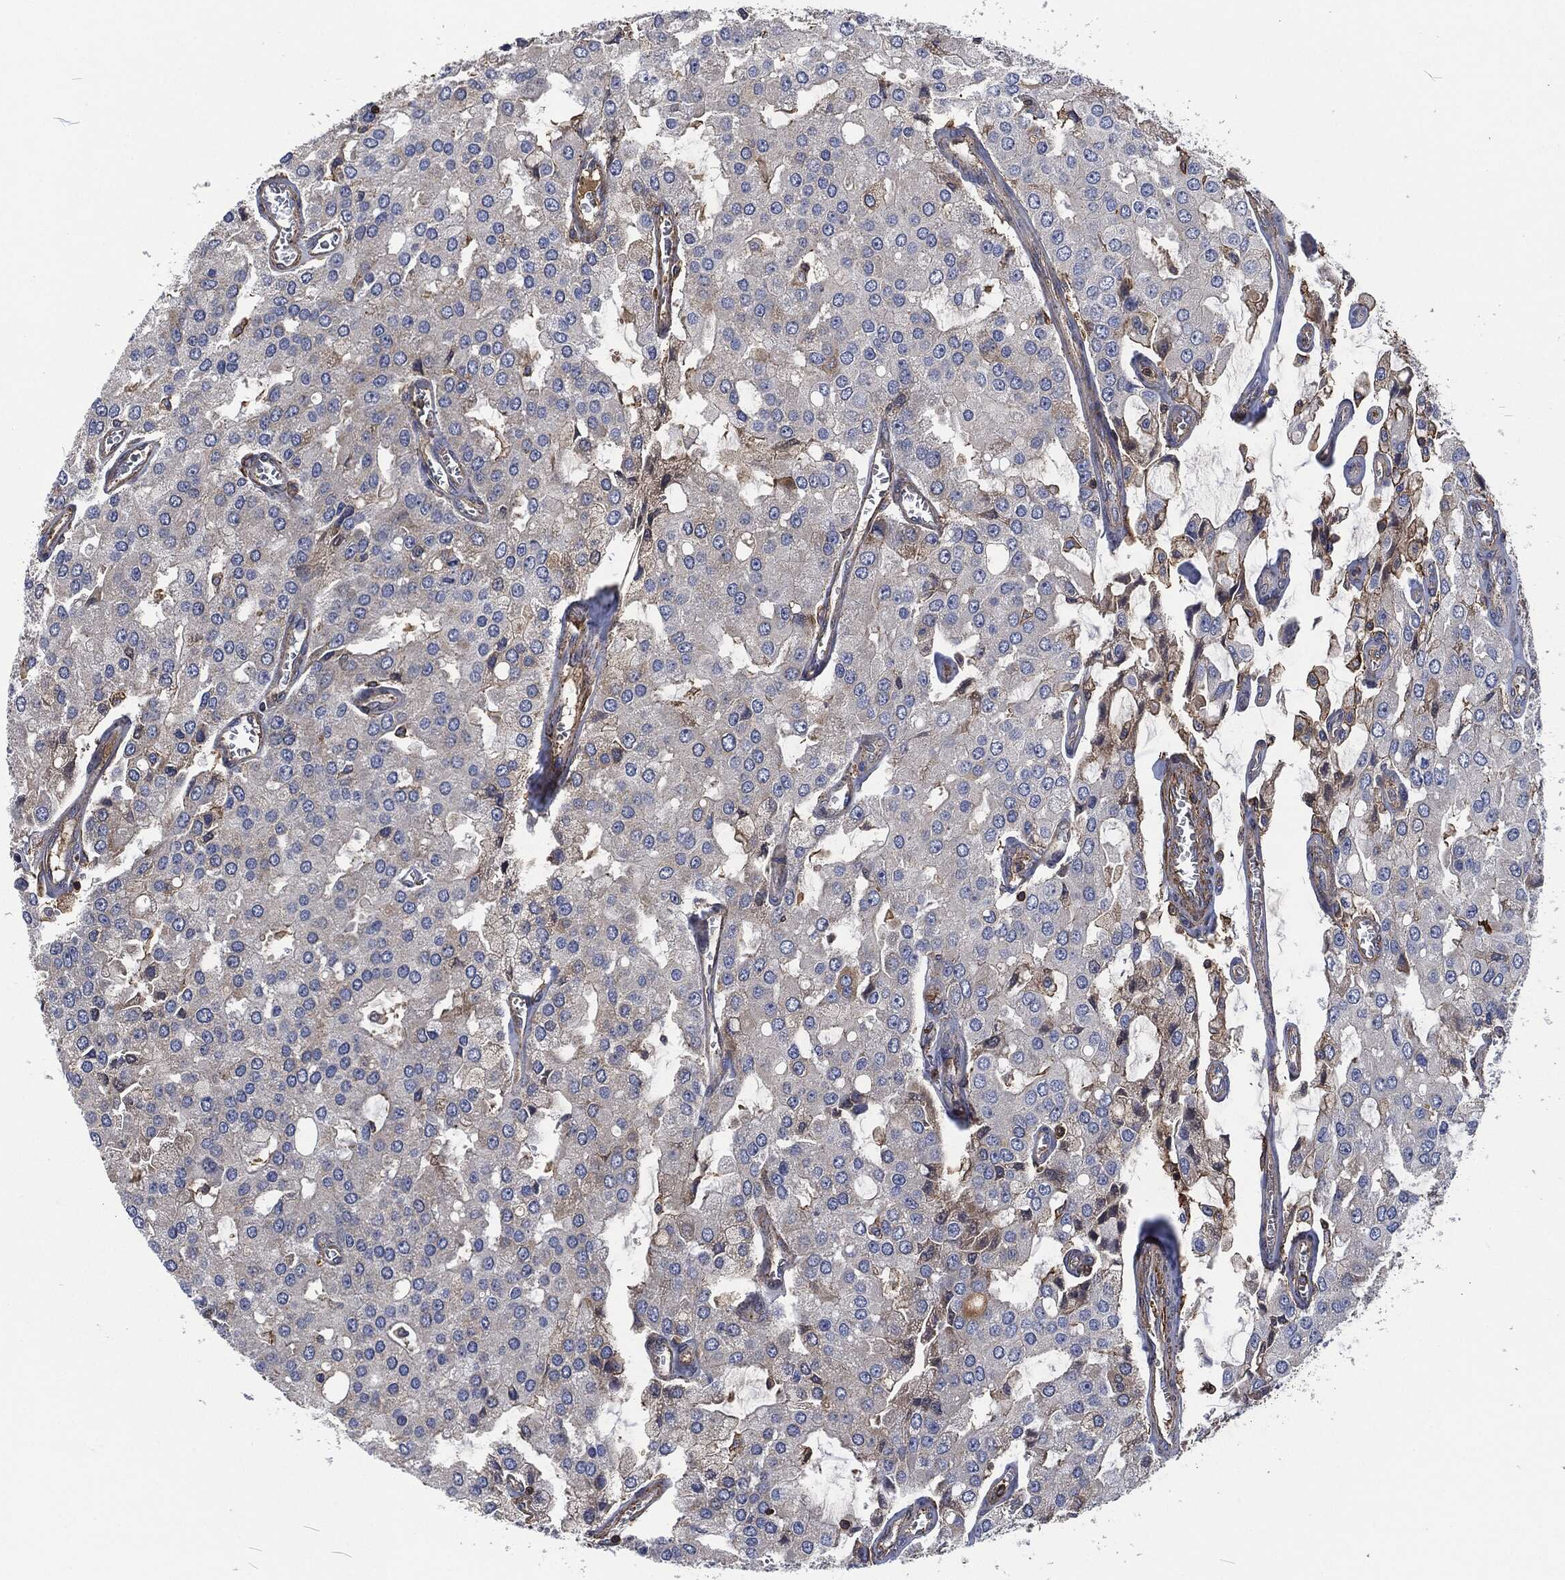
{"staining": {"intensity": "negative", "quantity": "none", "location": "none"}, "tissue": "prostate cancer", "cell_type": "Tumor cells", "image_type": "cancer", "snomed": [{"axis": "morphology", "description": "Adenocarcinoma, NOS"}, {"axis": "topography", "description": "Prostate and seminal vesicle, NOS"}, {"axis": "topography", "description": "Prostate"}], "caption": "Immunohistochemical staining of prostate adenocarcinoma exhibits no significant staining in tumor cells. Nuclei are stained in blue.", "gene": "LGALS9", "patient": {"sex": "male", "age": 67}}